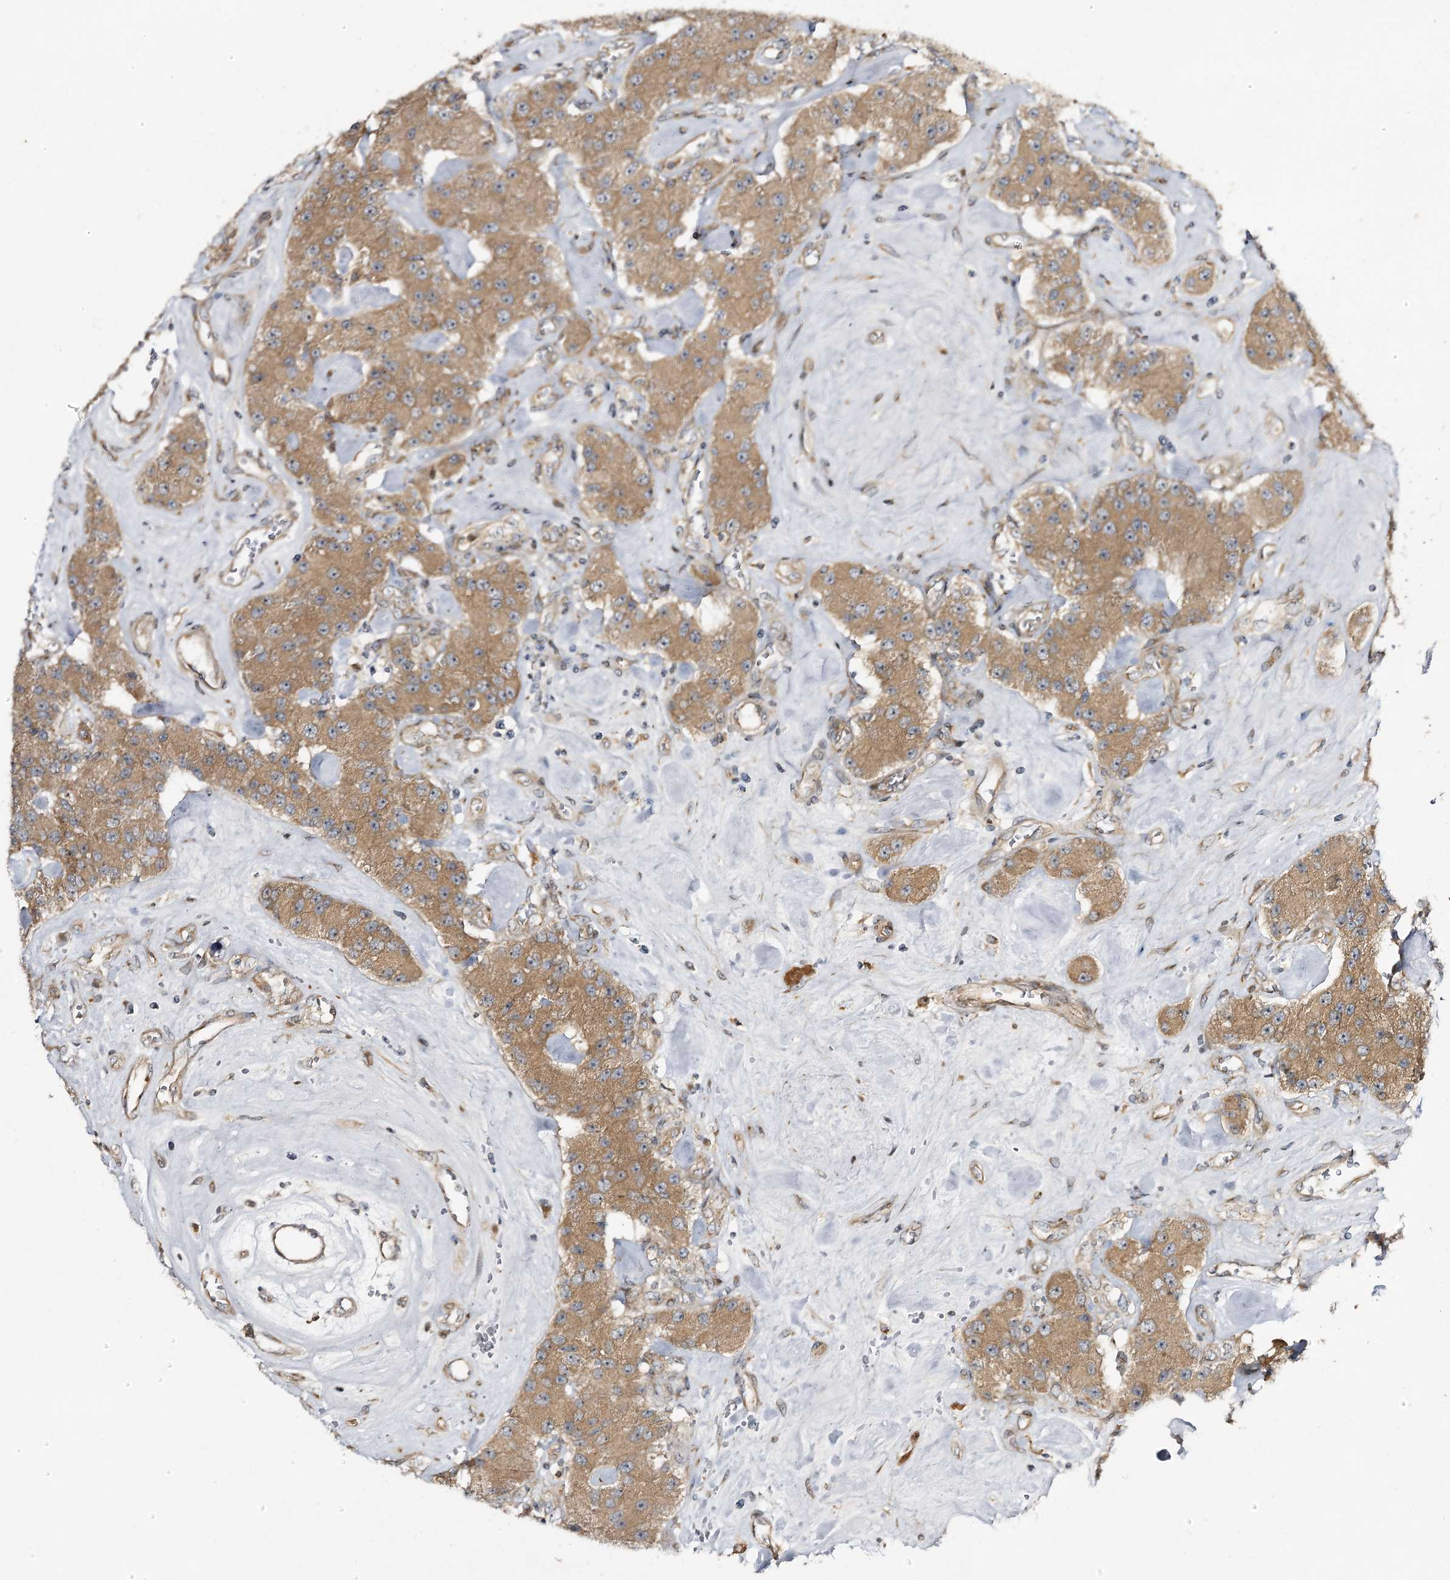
{"staining": {"intensity": "moderate", "quantity": ">75%", "location": "cytoplasmic/membranous"}, "tissue": "carcinoid", "cell_type": "Tumor cells", "image_type": "cancer", "snomed": [{"axis": "morphology", "description": "Carcinoid, malignant, NOS"}, {"axis": "topography", "description": "Pancreas"}], "caption": "Tumor cells exhibit medium levels of moderate cytoplasmic/membranous expression in about >75% of cells in human carcinoid.", "gene": "C11orf80", "patient": {"sex": "male", "age": 41}}